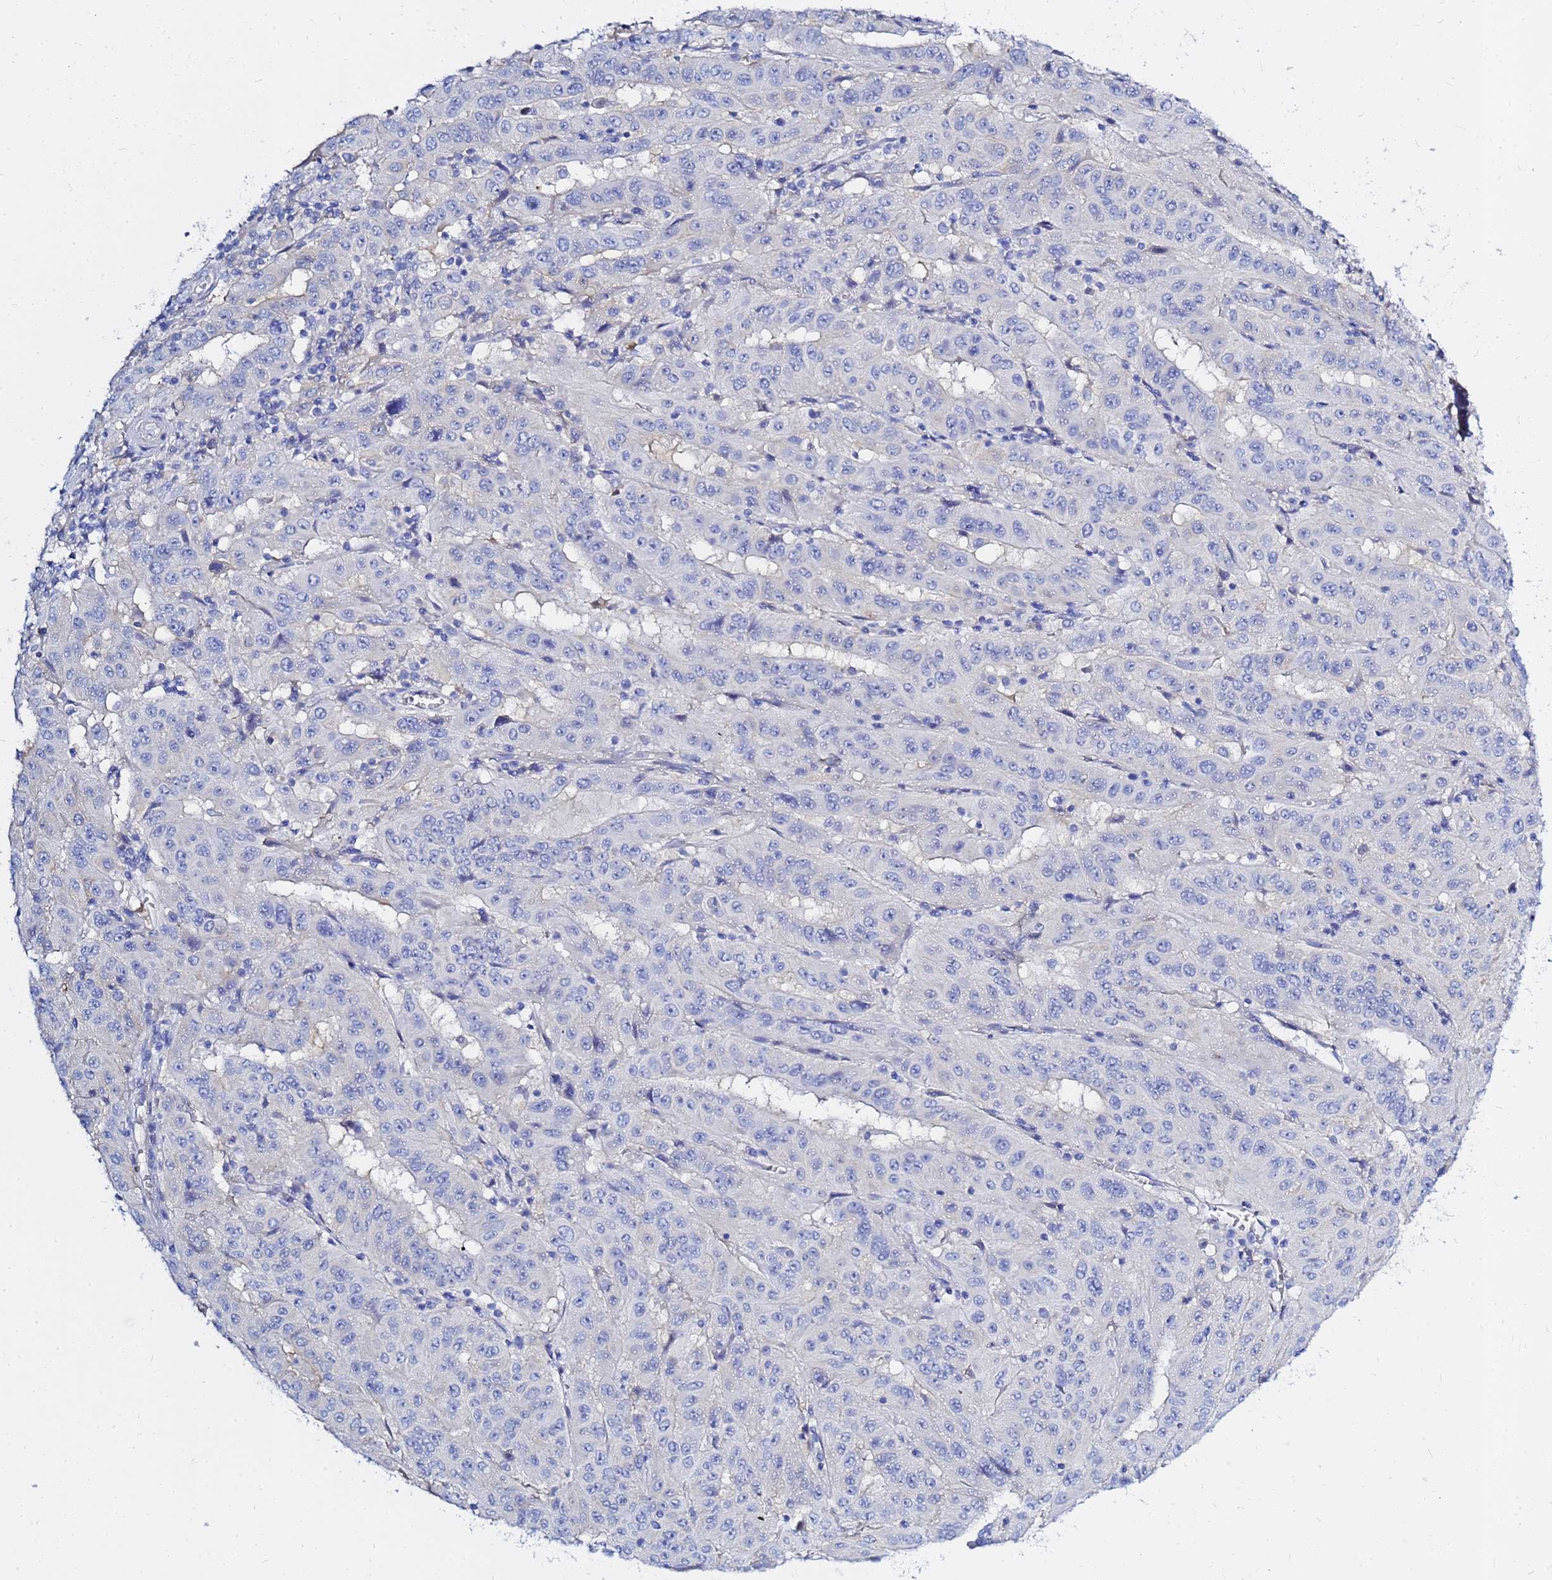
{"staining": {"intensity": "negative", "quantity": "none", "location": "none"}, "tissue": "pancreatic cancer", "cell_type": "Tumor cells", "image_type": "cancer", "snomed": [{"axis": "morphology", "description": "Adenocarcinoma, NOS"}, {"axis": "topography", "description": "Pancreas"}], "caption": "Tumor cells are negative for protein expression in human pancreatic cancer. The staining was performed using DAB (3,3'-diaminobenzidine) to visualize the protein expression in brown, while the nuclei were stained in blue with hematoxylin (Magnification: 20x).", "gene": "ZNF552", "patient": {"sex": "male", "age": 63}}